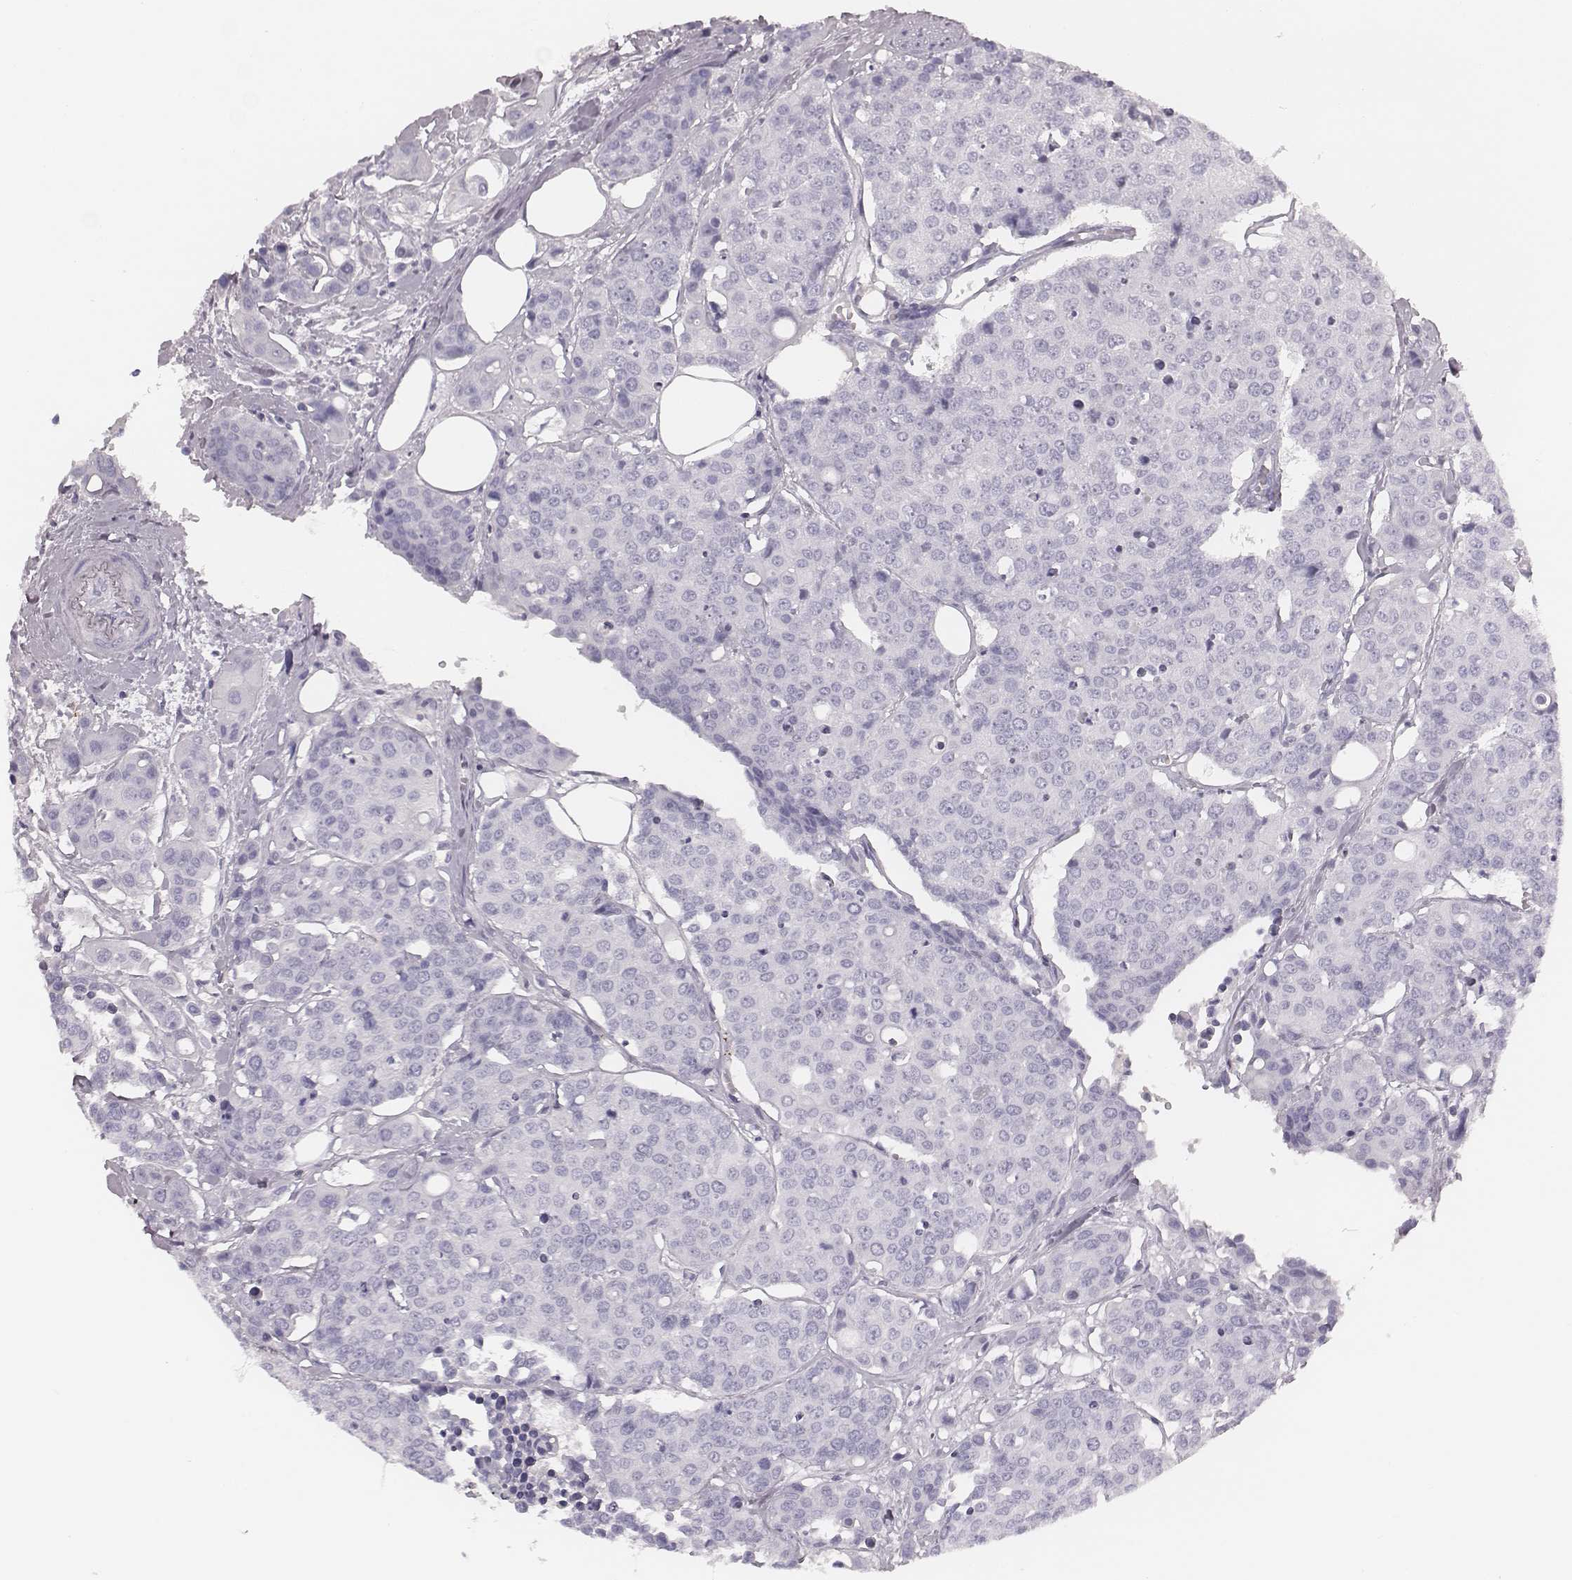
{"staining": {"intensity": "negative", "quantity": "none", "location": "none"}, "tissue": "carcinoid", "cell_type": "Tumor cells", "image_type": "cancer", "snomed": [{"axis": "morphology", "description": "Carcinoid, malignant, NOS"}, {"axis": "topography", "description": "Colon"}], "caption": "IHC histopathology image of neoplastic tissue: carcinoid (malignant) stained with DAB (3,3'-diaminobenzidine) reveals no significant protein staining in tumor cells. (DAB (3,3'-diaminobenzidine) immunohistochemistry (IHC) visualized using brightfield microscopy, high magnification).", "gene": "ZNF365", "patient": {"sex": "male", "age": 81}}